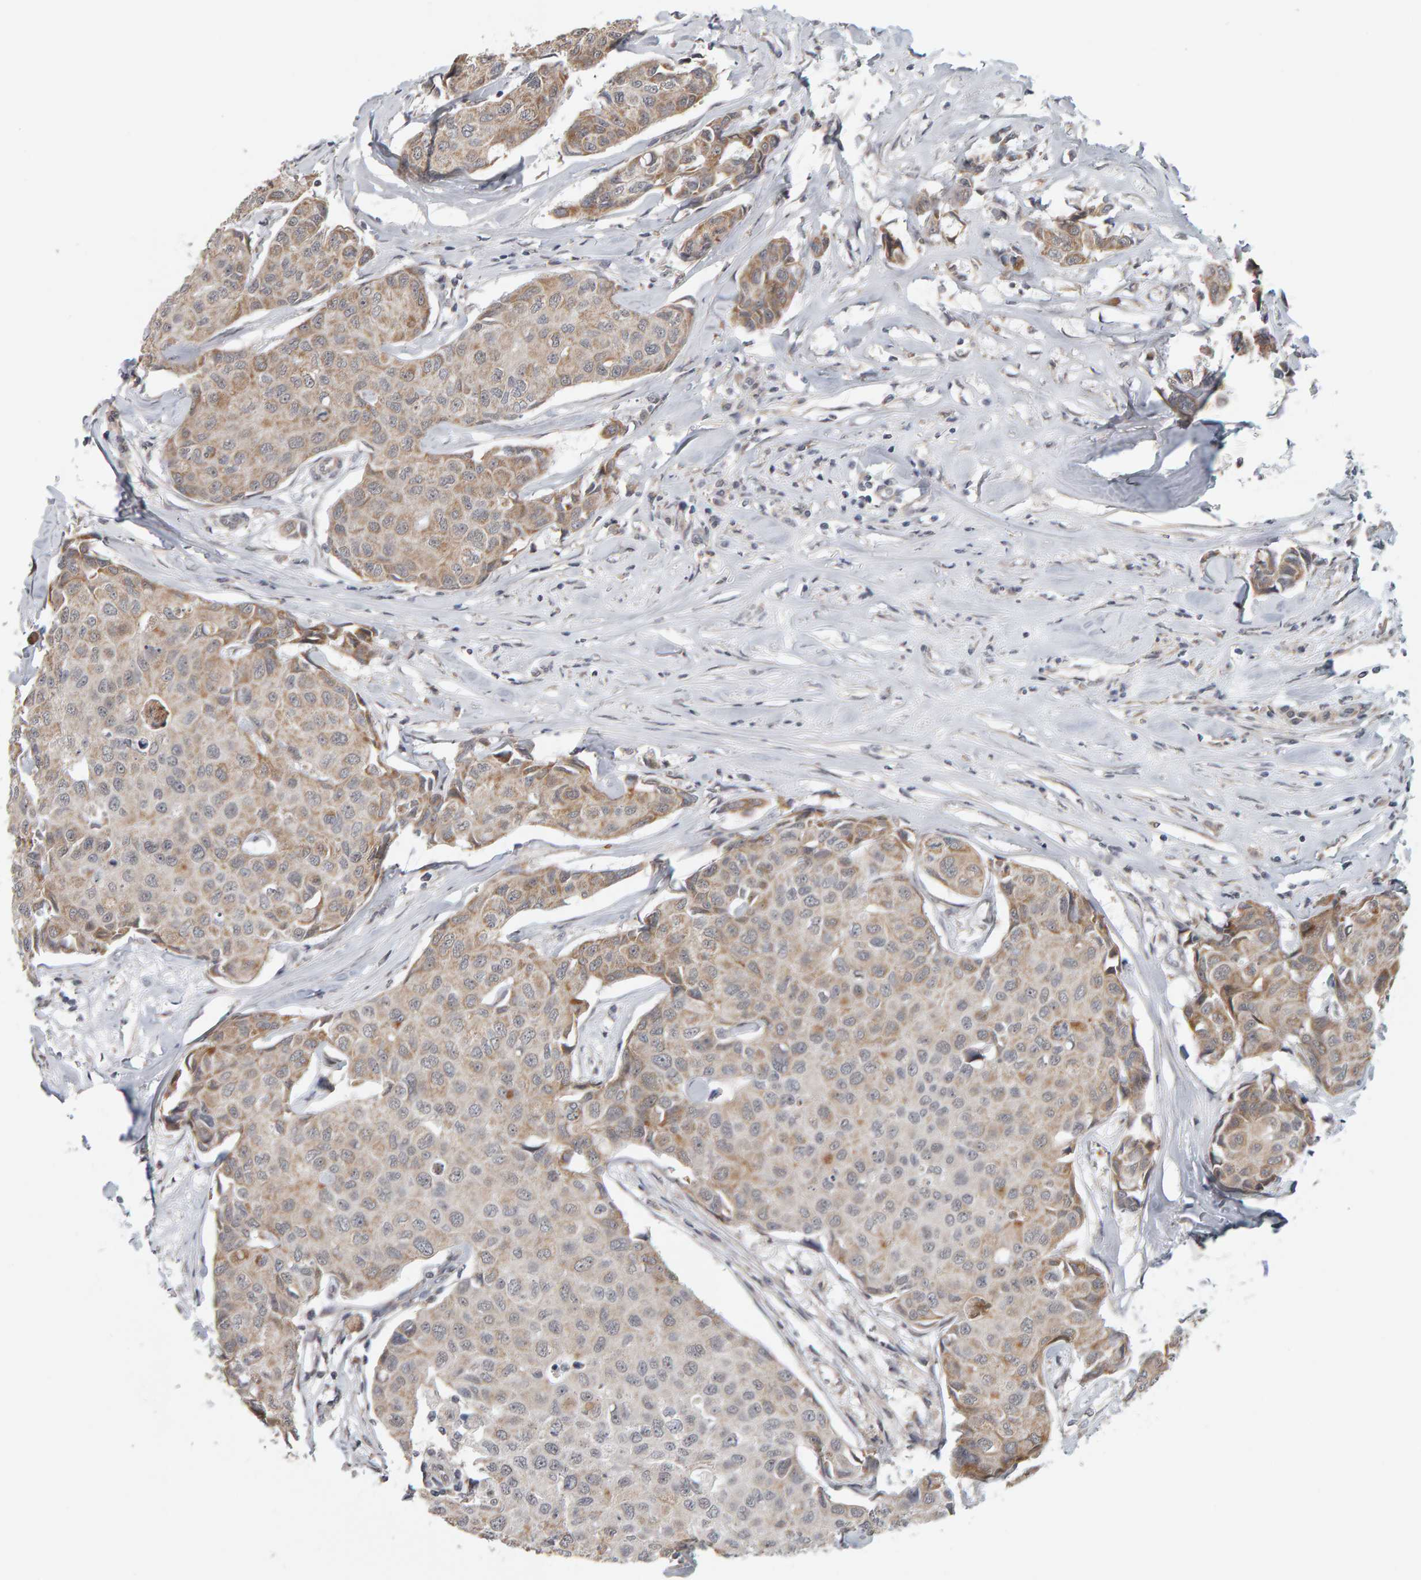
{"staining": {"intensity": "moderate", "quantity": "25%-75%", "location": "cytoplasmic/membranous"}, "tissue": "breast cancer", "cell_type": "Tumor cells", "image_type": "cancer", "snomed": [{"axis": "morphology", "description": "Duct carcinoma"}, {"axis": "topography", "description": "Breast"}], "caption": "Breast cancer (invasive ductal carcinoma) stained with a protein marker demonstrates moderate staining in tumor cells.", "gene": "DAP3", "patient": {"sex": "female", "age": 80}}